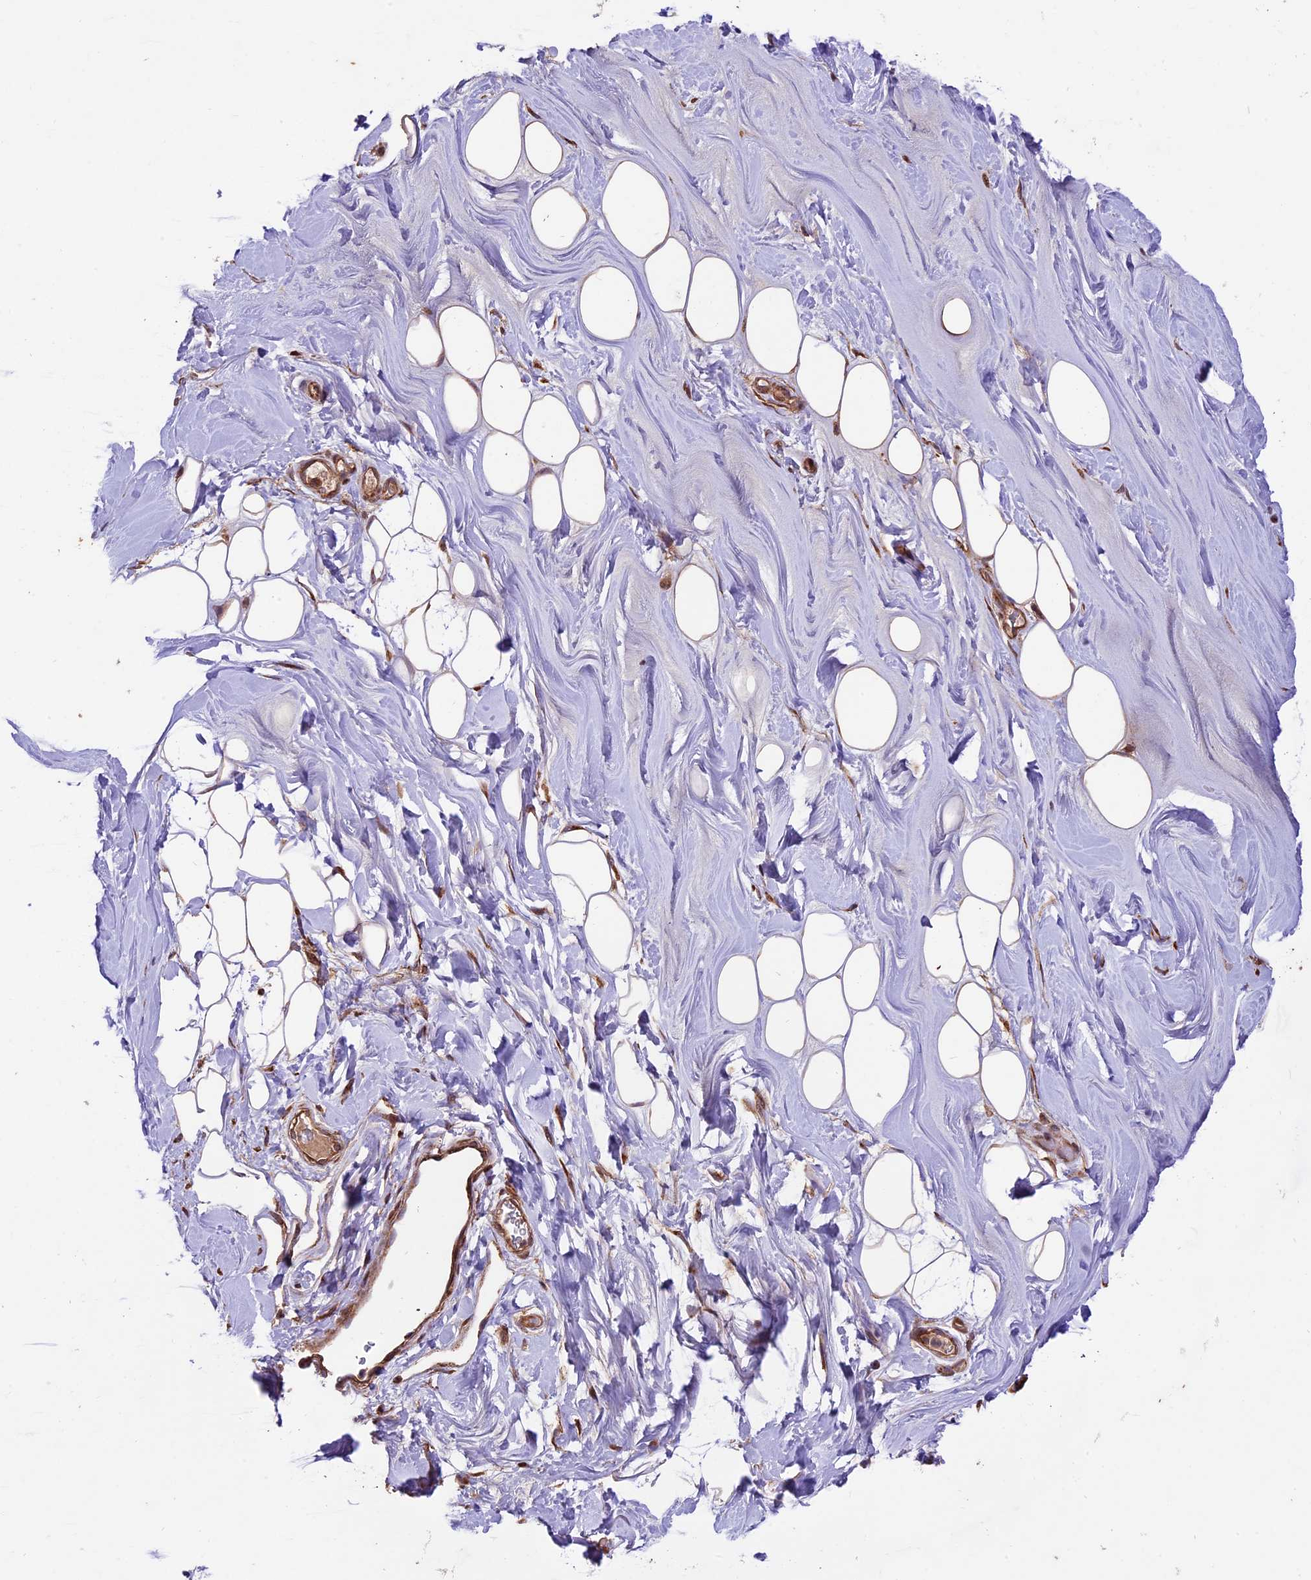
{"staining": {"intensity": "moderate", "quantity": "25%-75%", "location": "cytoplasmic/membranous"}, "tissue": "adipose tissue", "cell_type": "Adipocytes", "image_type": "normal", "snomed": [{"axis": "morphology", "description": "Normal tissue, NOS"}, {"axis": "topography", "description": "Breast"}], "caption": "Protein expression analysis of normal human adipose tissue reveals moderate cytoplasmic/membranous expression in approximately 25%-75% of adipocytes. (DAB = brown stain, brightfield microscopy at high magnification).", "gene": "HDAC5", "patient": {"sex": "female", "age": 26}}